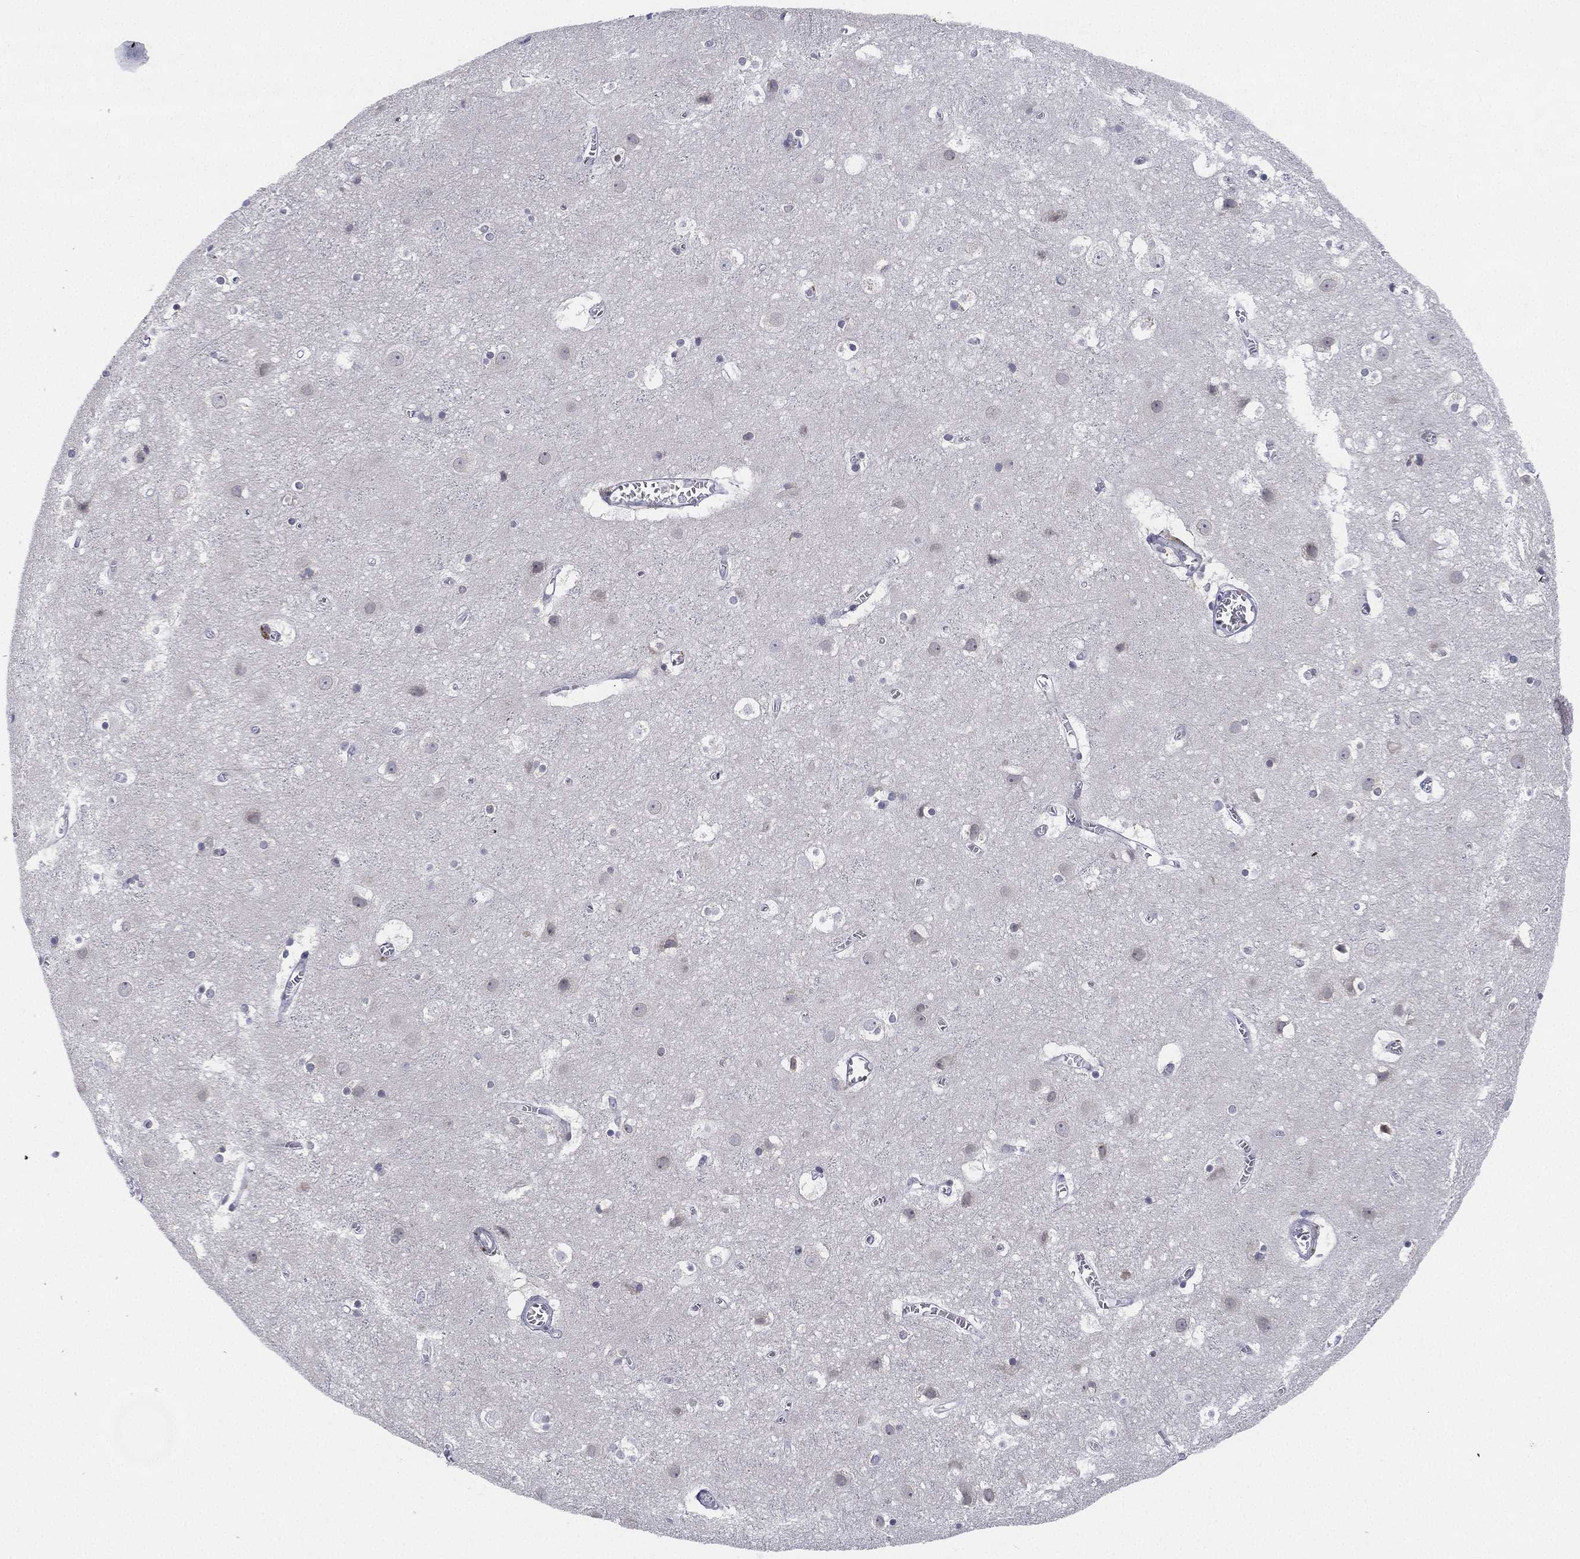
{"staining": {"intensity": "negative", "quantity": "none", "location": "none"}, "tissue": "cerebral cortex", "cell_type": "Endothelial cells", "image_type": "normal", "snomed": [{"axis": "morphology", "description": "Normal tissue, NOS"}, {"axis": "topography", "description": "Cerebral cortex"}], "caption": "High magnification brightfield microscopy of benign cerebral cortex stained with DAB (brown) and counterstained with hematoxylin (blue): endothelial cells show no significant expression. (Brightfield microscopy of DAB (3,3'-diaminobenzidine) immunohistochemistry (IHC) at high magnification).", "gene": "MS4A8", "patient": {"sex": "male", "age": 59}}